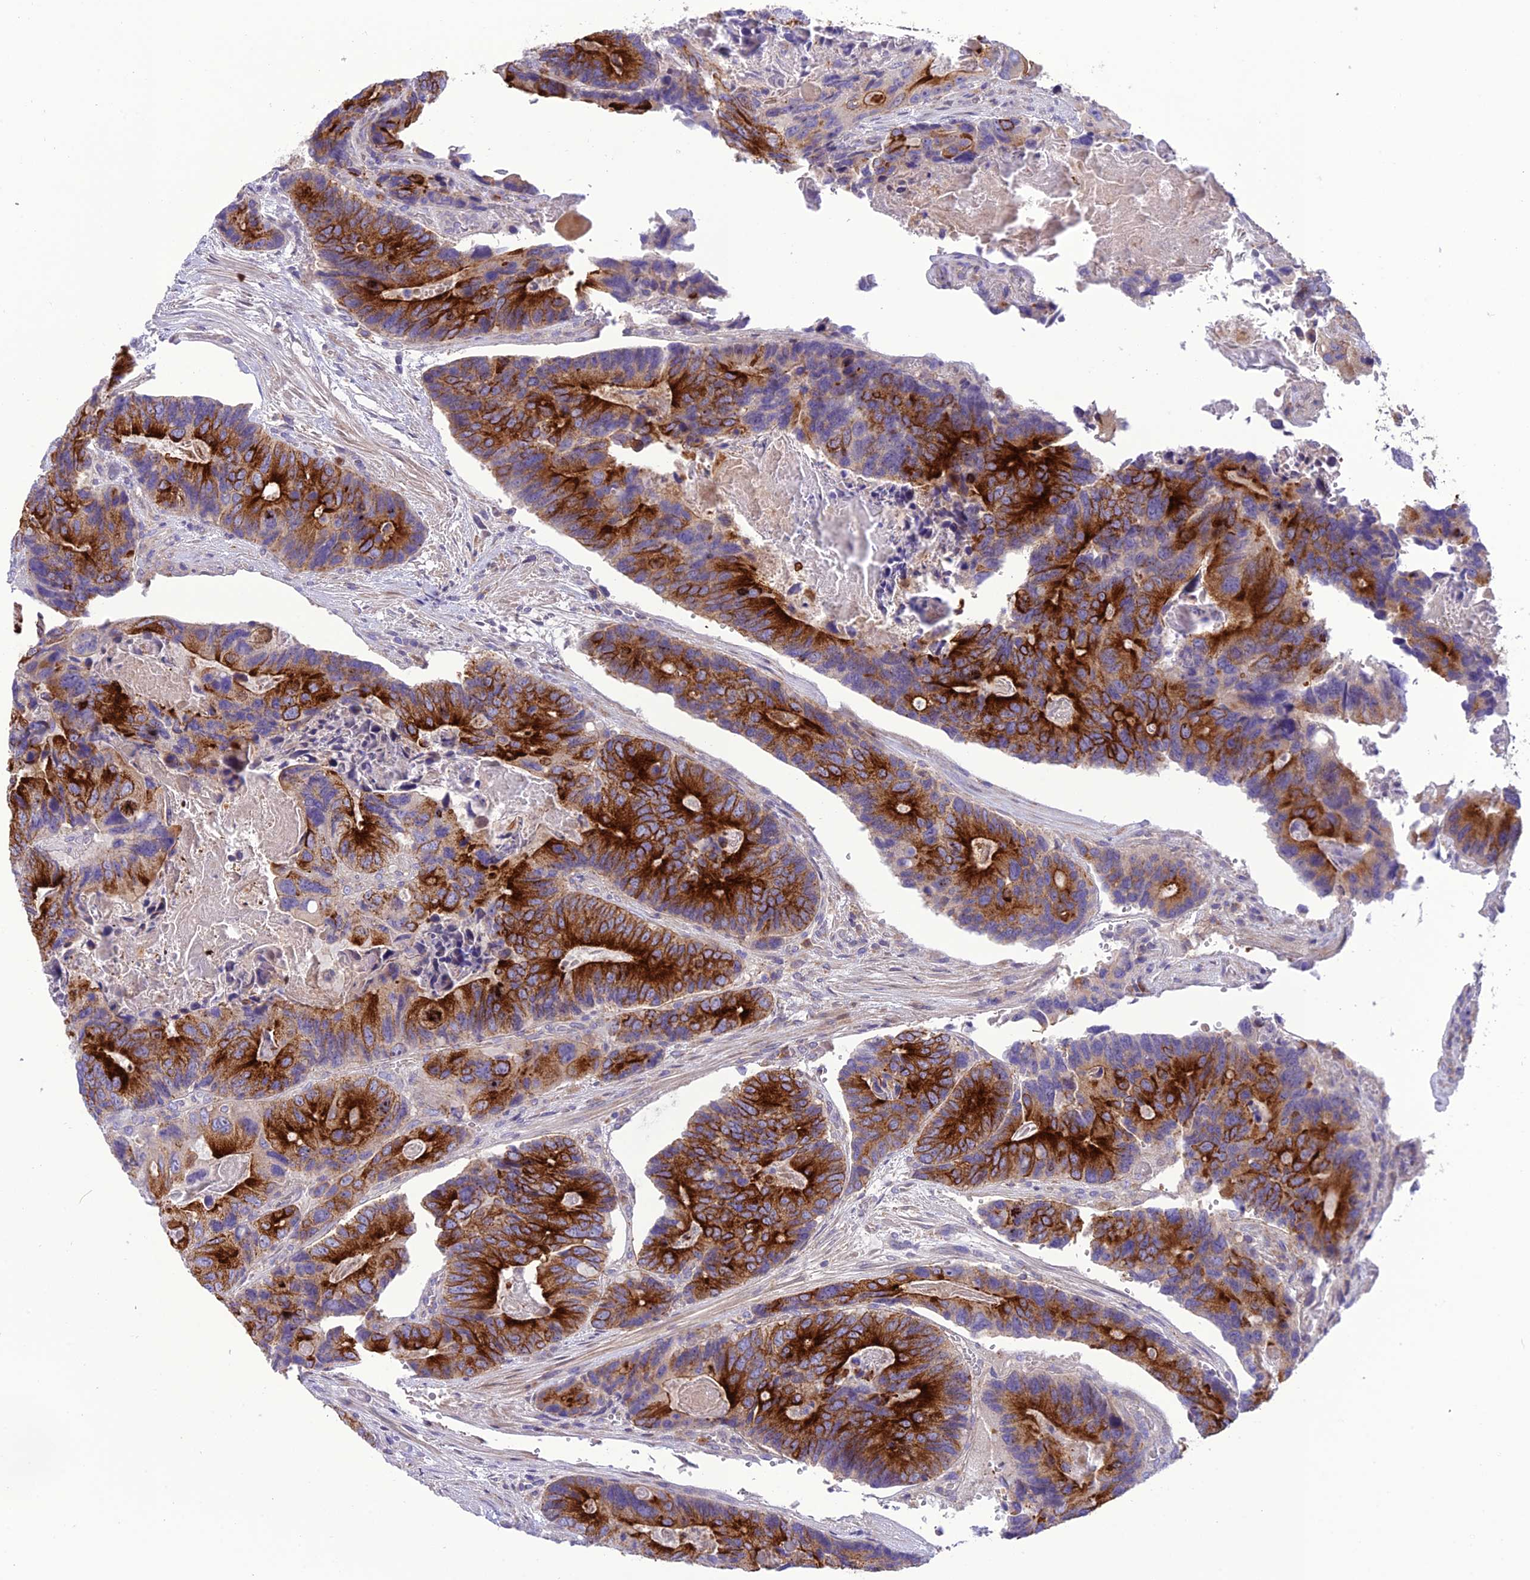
{"staining": {"intensity": "strong", "quantity": ">75%", "location": "cytoplasmic/membranous"}, "tissue": "colorectal cancer", "cell_type": "Tumor cells", "image_type": "cancer", "snomed": [{"axis": "morphology", "description": "Adenocarcinoma, NOS"}, {"axis": "topography", "description": "Colon"}], "caption": "The image shows staining of adenocarcinoma (colorectal), revealing strong cytoplasmic/membranous protein expression (brown color) within tumor cells.", "gene": "JMY", "patient": {"sex": "male", "age": 84}}